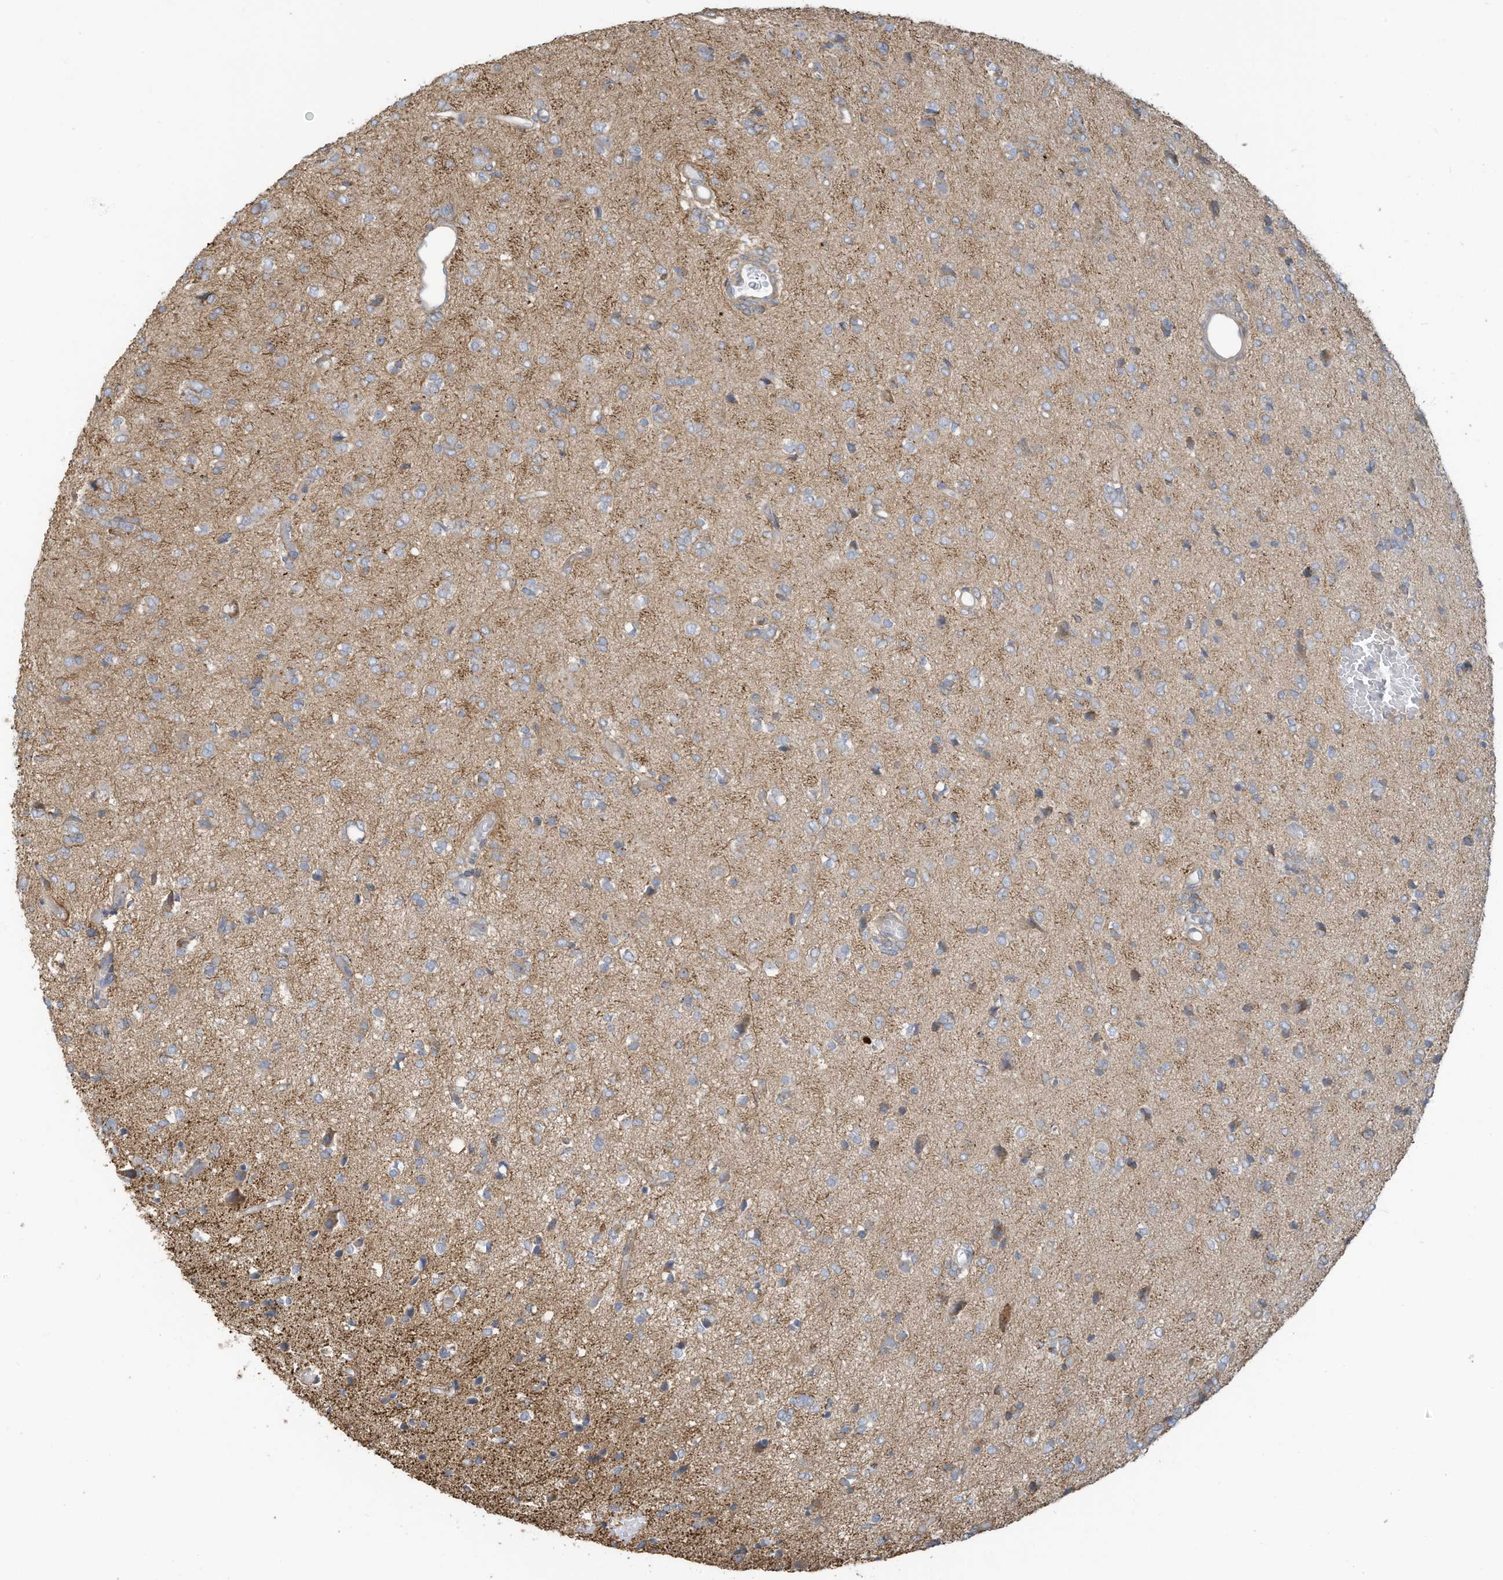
{"staining": {"intensity": "negative", "quantity": "none", "location": "none"}, "tissue": "glioma", "cell_type": "Tumor cells", "image_type": "cancer", "snomed": [{"axis": "morphology", "description": "Glioma, malignant, High grade"}, {"axis": "topography", "description": "Brain"}], "caption": "Tumor cells are negative for brown protein staining in glioma. (Brightfield microscopy of DAB immunohistochemistry at high magnification).", "gene": "GTPBP2", "patient": {"sex": "female", "age": 59}}